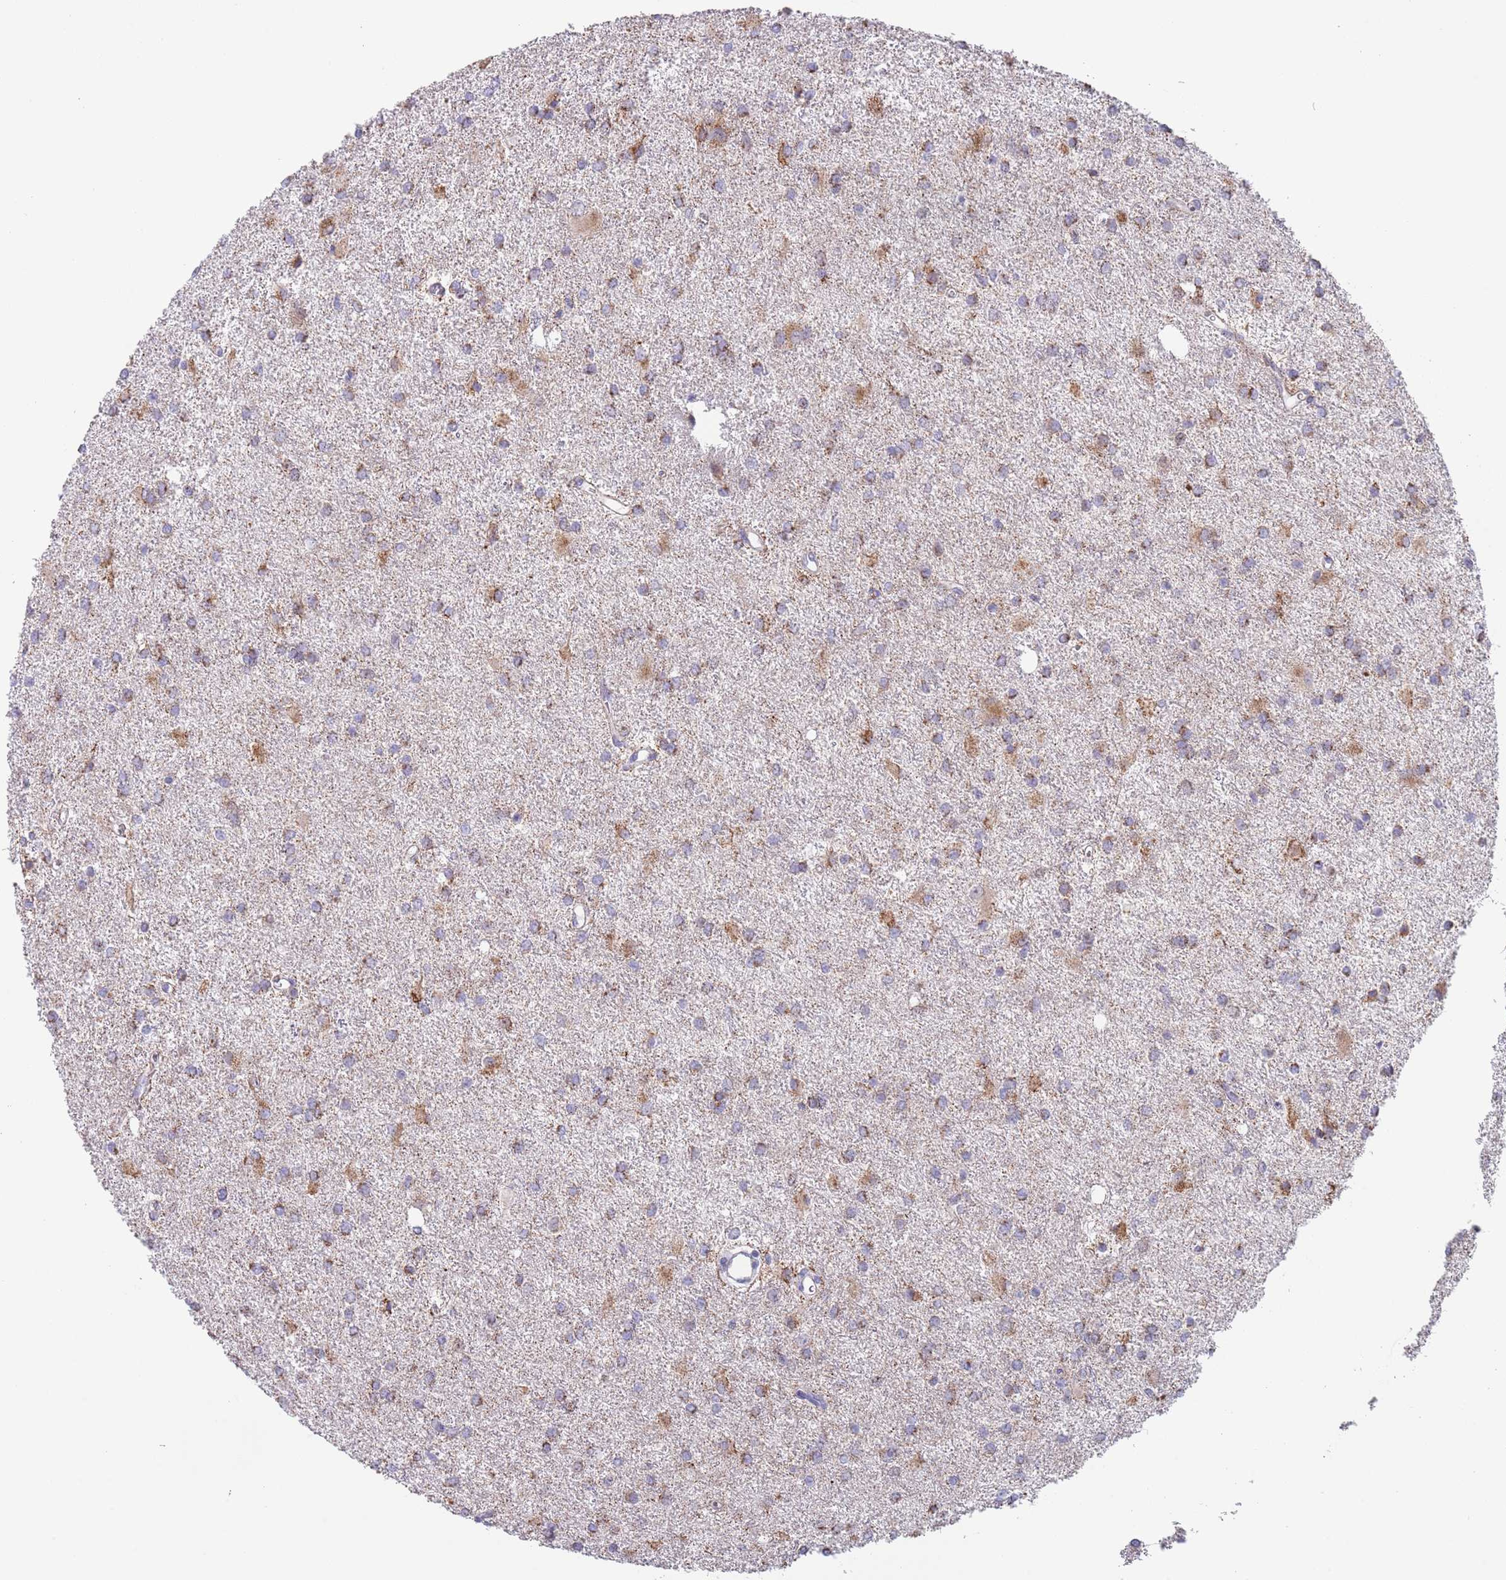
{"staining": {"intensity": "moderate", "quantity": "25%-75%", "location": "cytoplasmic/membranous"}, "tissue": "glioma", "cell_type": "Tumor cells", "image_type": "cancer", "snomed": [{"axis": "morphology", "description": "Glioma, malignant, High grade"}, {"axis": "topography", "description": "Brain"}], "caption": "The histopathology image shows staining of glioma, revealing moderate cytoplasmic/membranous protein staining (brown color) within tumor cells.", "gene": "SPIRE2", "patient": {"sex": "female", "age": 50}}